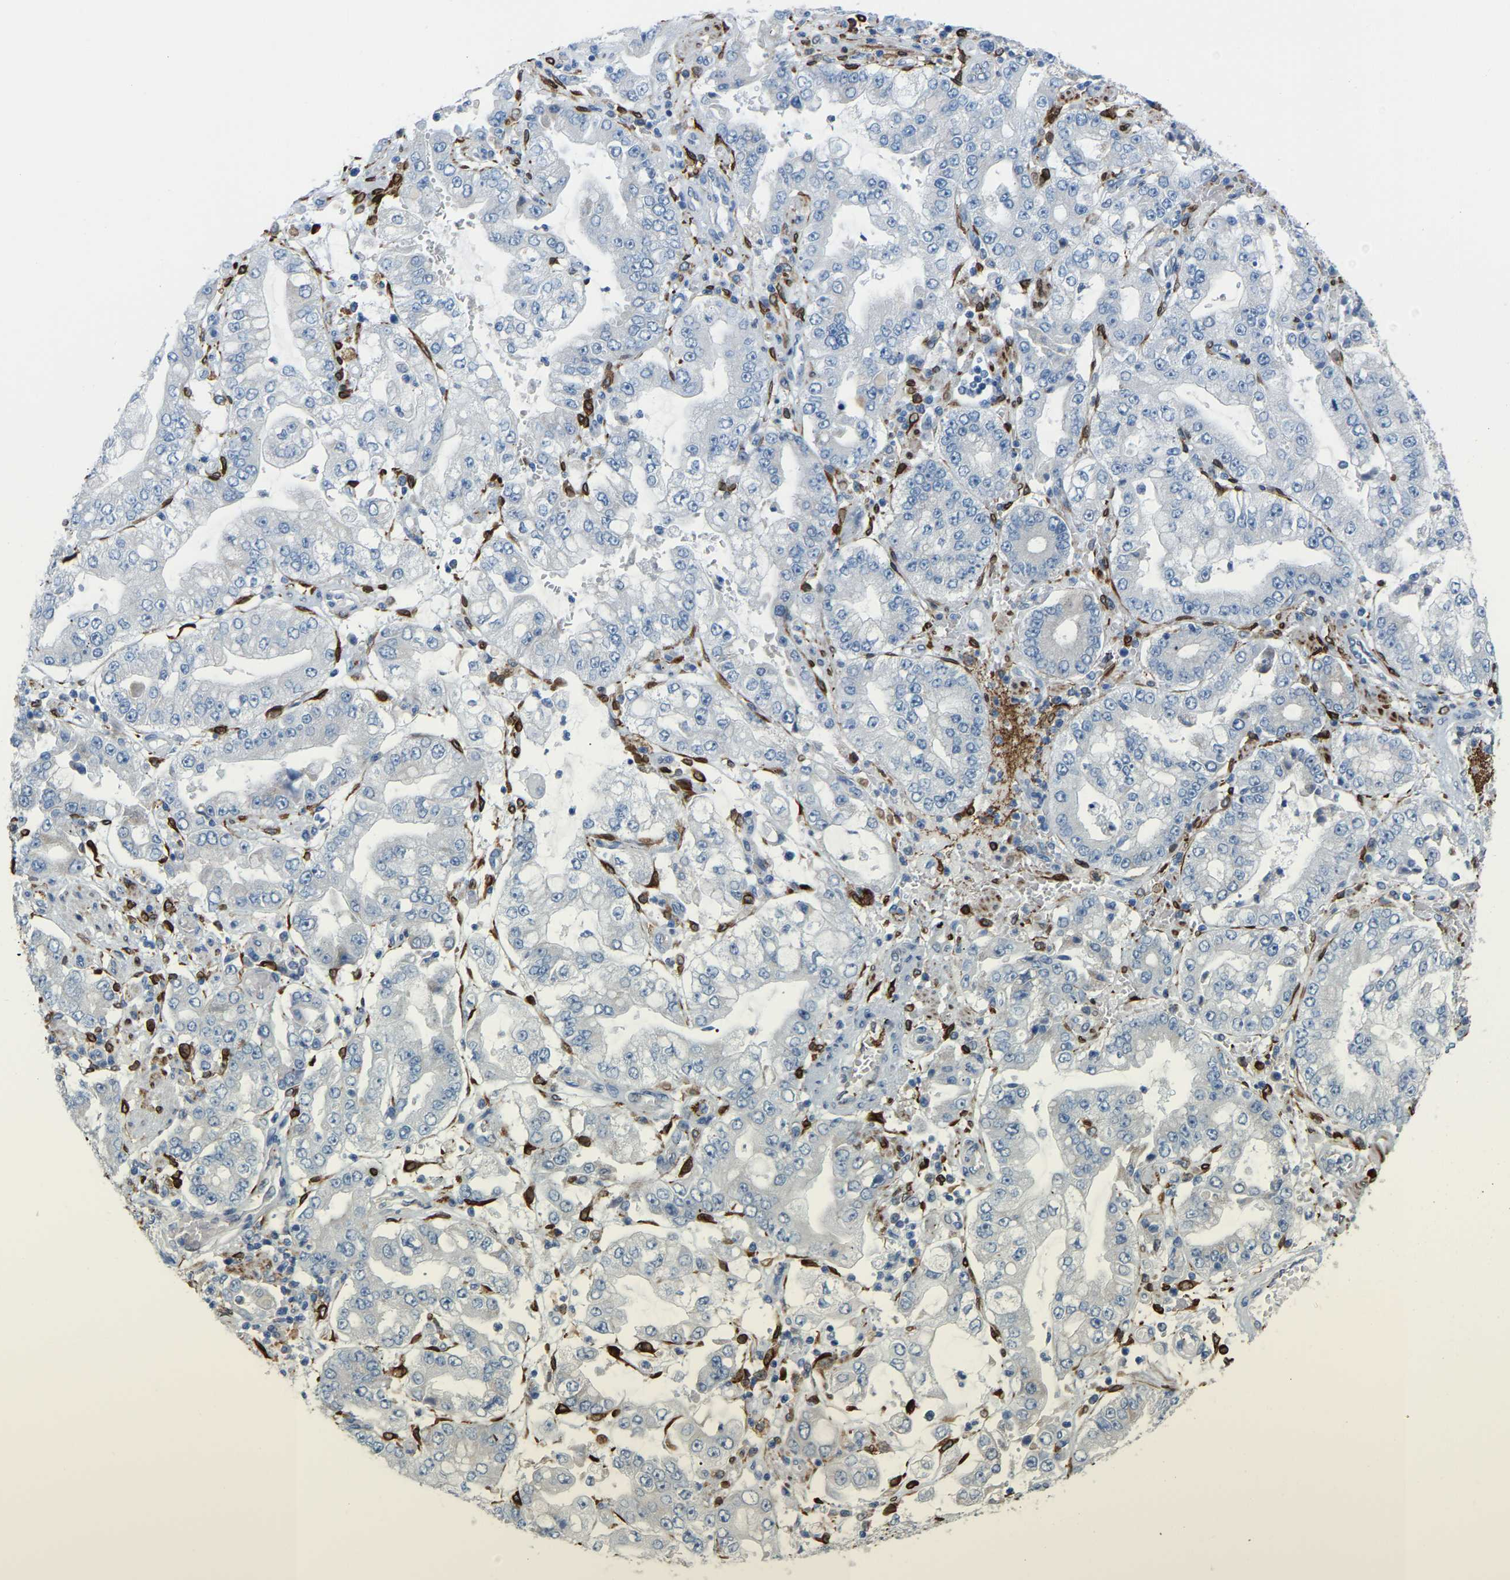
{"staining": {"intensity": "negative", "quantity": "none", "location": "none"}, "tissue": "stomach cancer", "cell_type": "Tumor cells", "image_type": "cancer", "snomed": [{"axis": "morphology", "description": "Adenocarcinoma, NOS"}, {"axis": "topography", "description": "Stomach"}], "caption": "Immunohistochemical staining of stomach adenocarcinoma demonstrates no significant positivity in tumor cells.", "gene": "PTGS1", "patient": {"sex": "male", "age": 76}}